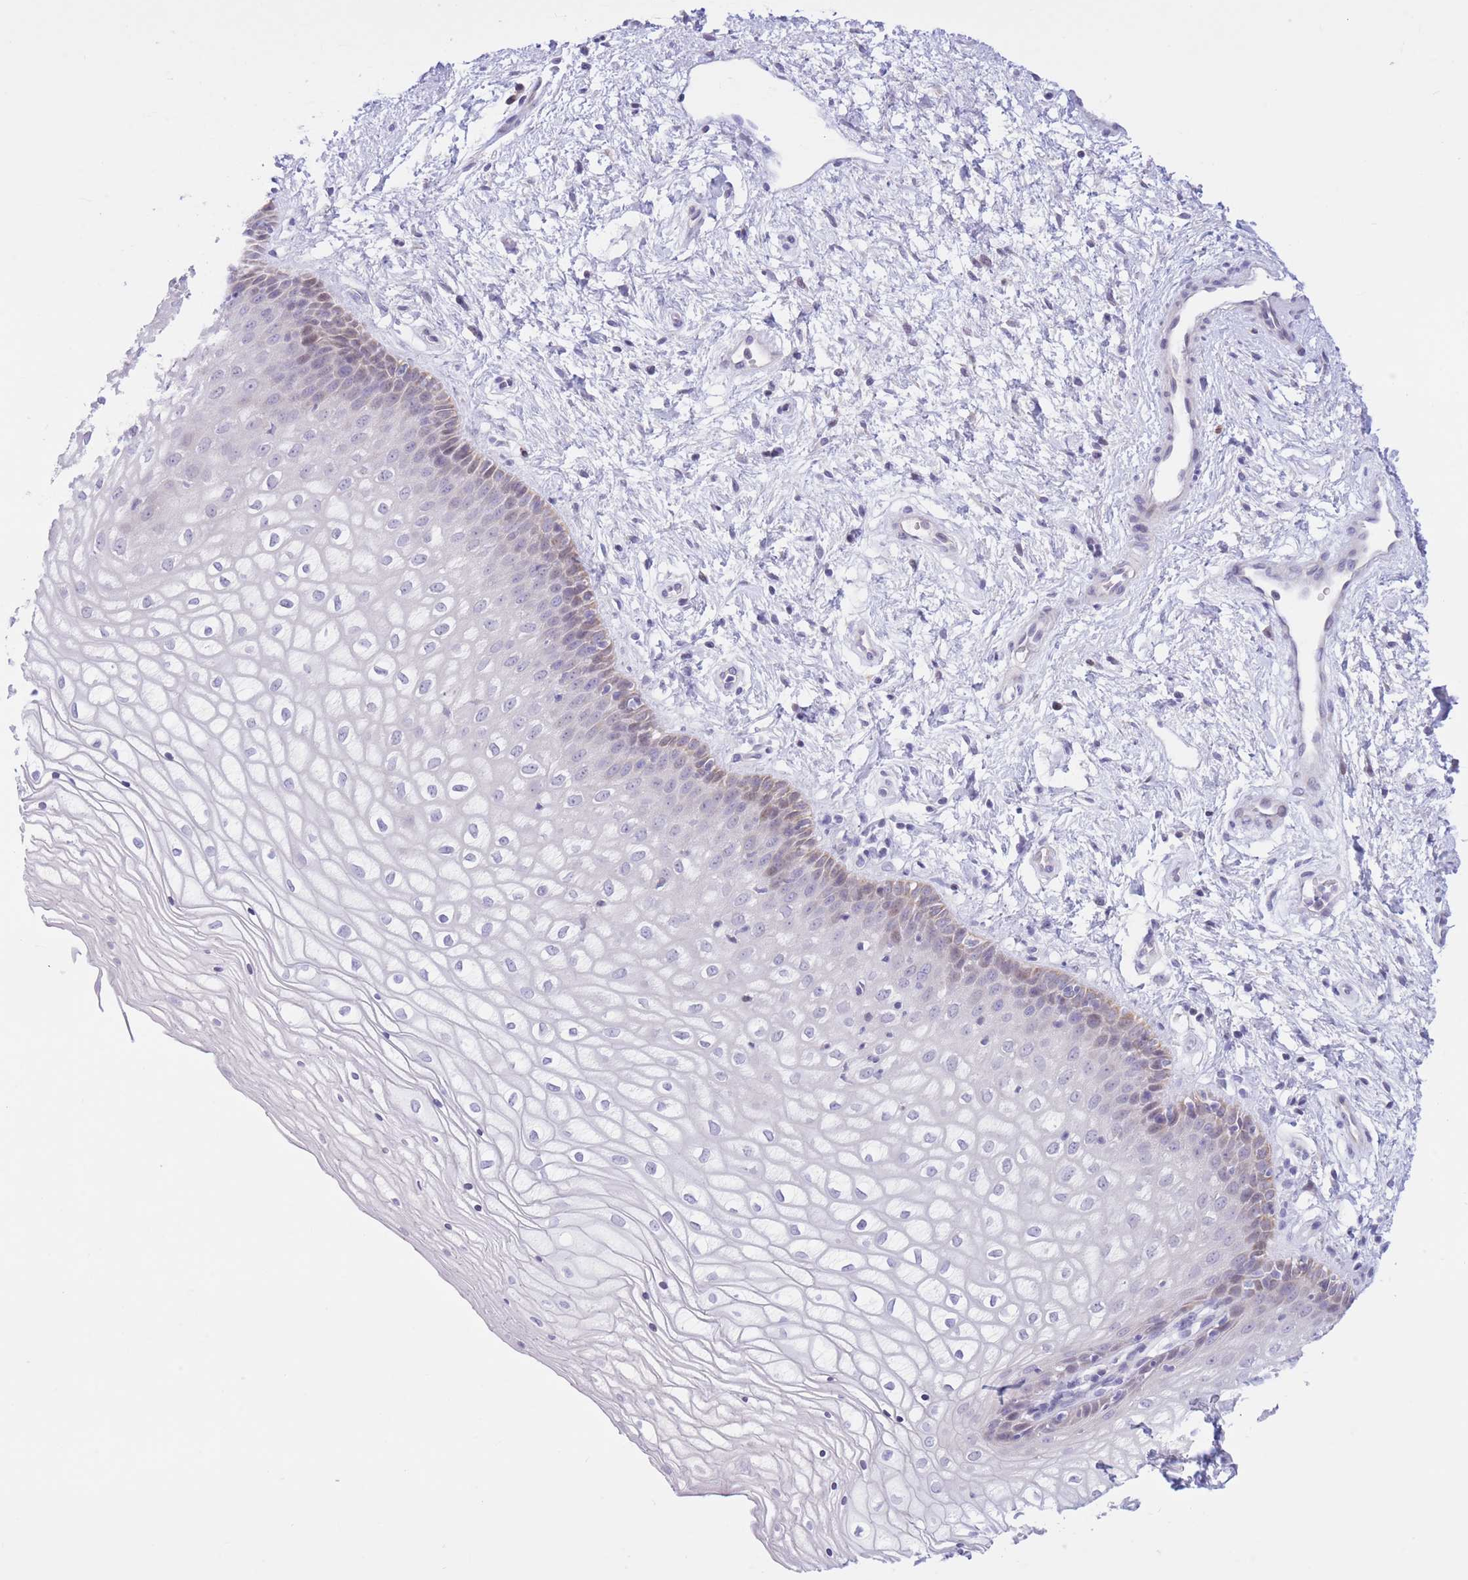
{"staining": {"intensity": "weak", "quantity": "<25%", "location": "cytoplasmic/membranous"}, "tissue": "vagina", "cell_type": "Squamous epithelial cells", "image_type": "normal", "snomed": [{"axis": "morphology", "description": "Normal tissue, NOS"}, {"axis": "topography", "description": "Vagina"}], "caption": "This micrograph is of benign vagina stained with immunohistochemistry (IHC) to label a protein in brown with the nuclei are counter-stained blue. There is no positivity in squamous epithelial cells.", "gene": "RPL39L", "patient": {"sex": "female", "age": 34}}